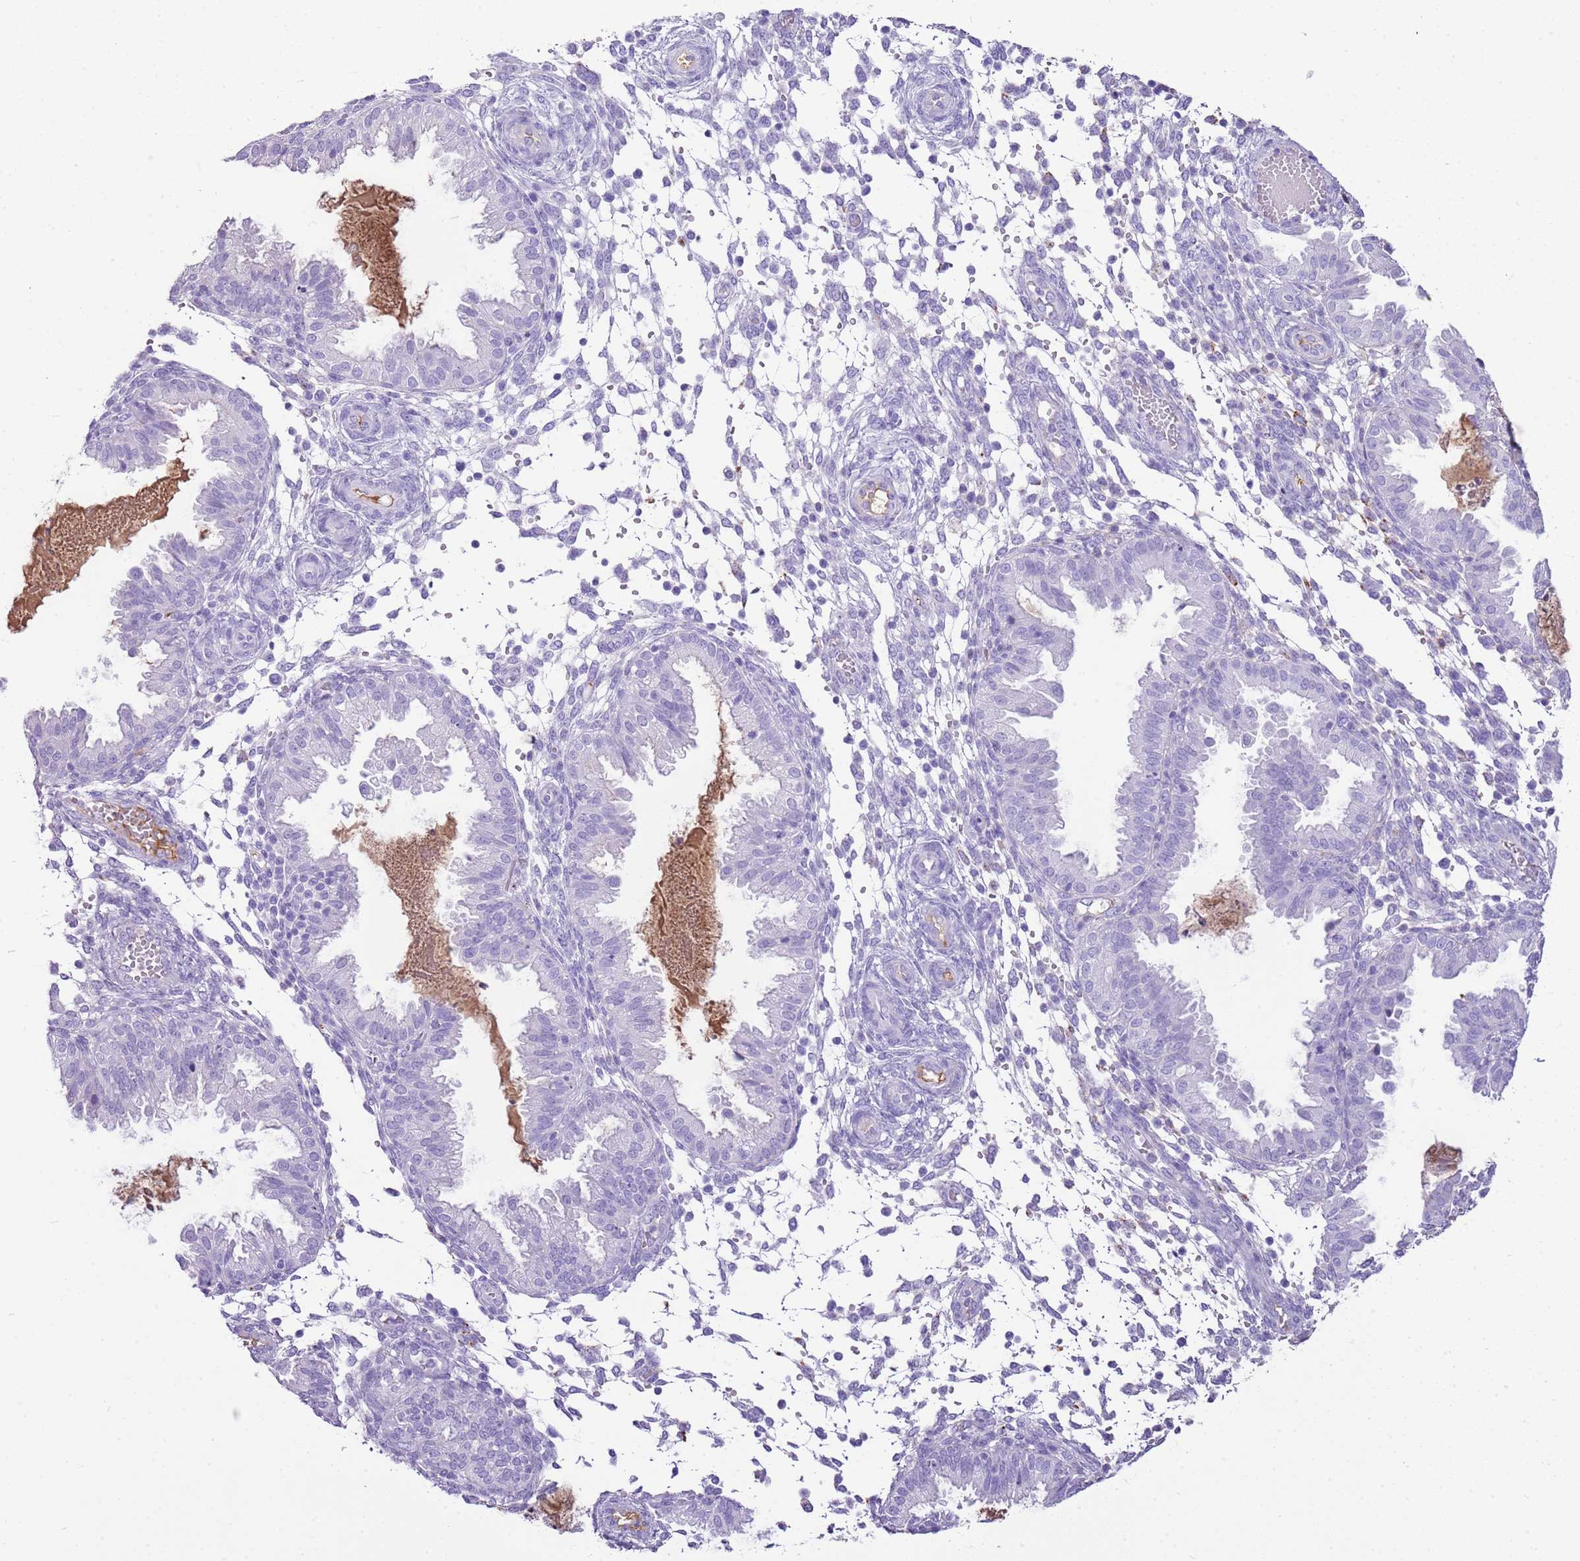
{"staining": {"intensity": "negative", "quantity": "none", "location": "none"}, "tissue": "endometrium", "cell_type": "Cells in endometrial stroma", "image_type": "normal", "snomed": [{"axis": "morphology", "description": "Normal tissue, NOS"}, {"axis": "topography", "description": "Endometrium"}], "caption": "Micrograph shows no significant protein staining in cells in endometrial stroma of normal endometrium. The staining was performed using DAB (3,3'-diaminobenzidine) to visualize the protein expression in brown, while the nuclei were stained in blue with hematoxylin (Magnification: 20x).", "gene": "IGKV3", "patient": {"sex": "female", "age": 33}}